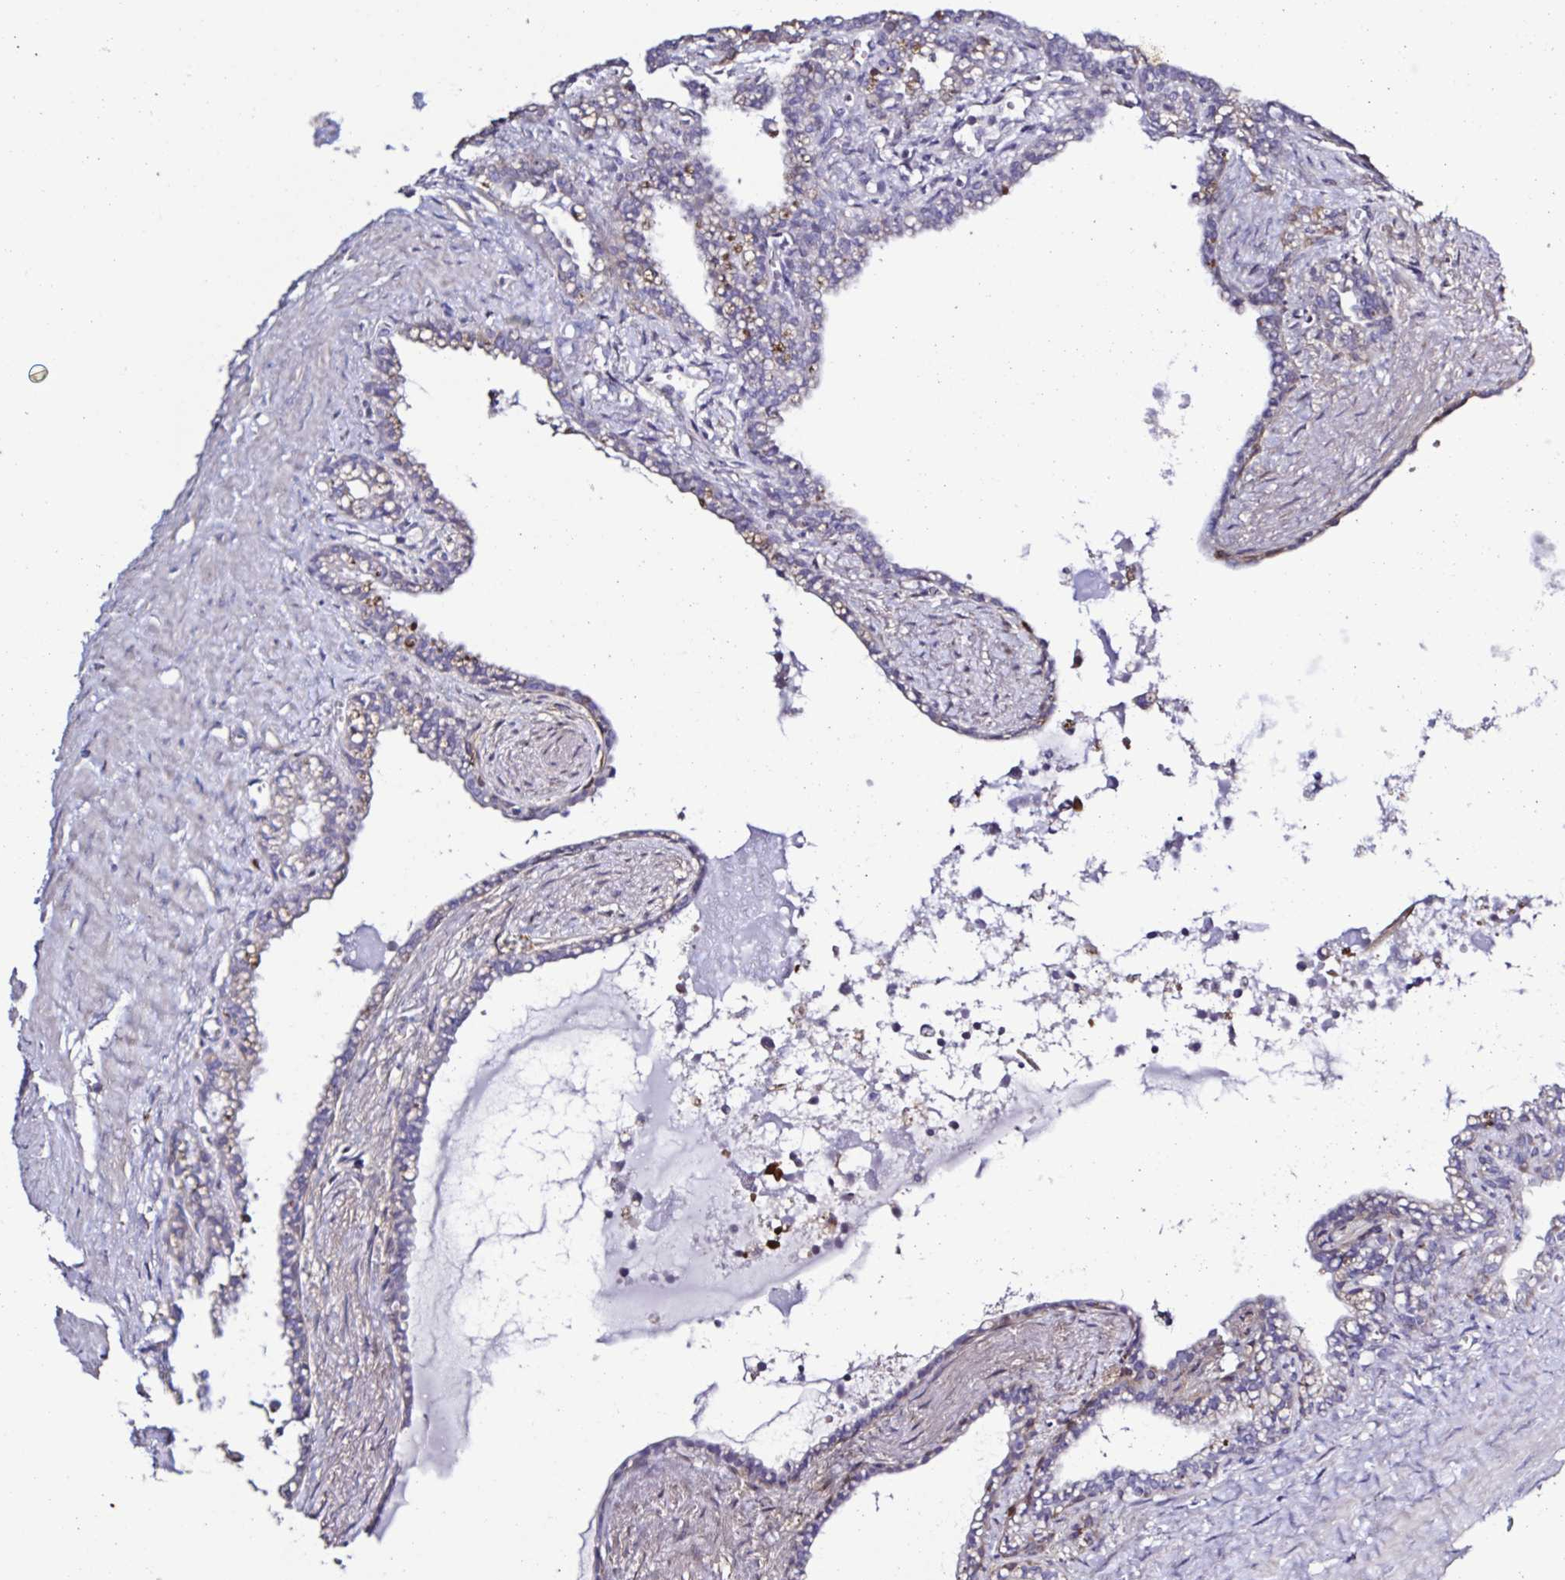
{"staining": {"intensity": "moderate", "quantity": "<25%", "location": "cytoplasmic/membranous"}, "tissue": "seminal vesicle", "cell_type": "Glandular cells", "image_type": "normal", "snomed": [{"axis": "morphology", "description": "Normal tissue, NOS"}, {"axis": "topography", "description": "Seminal veicle"}], "caption": "Immunohistochemistry (IHC) micrograph of normal seminal vesicle: seminal vesicle stained using IHC demonstrates low levels of moderate protein expression localized specifically in the cytoplasmic/membranous of glandular cells, appearing as a cytoplasmic/membranous brown color.", "gene": "PLA2G4E", "patient": {"sex": "male", "age": 76}}